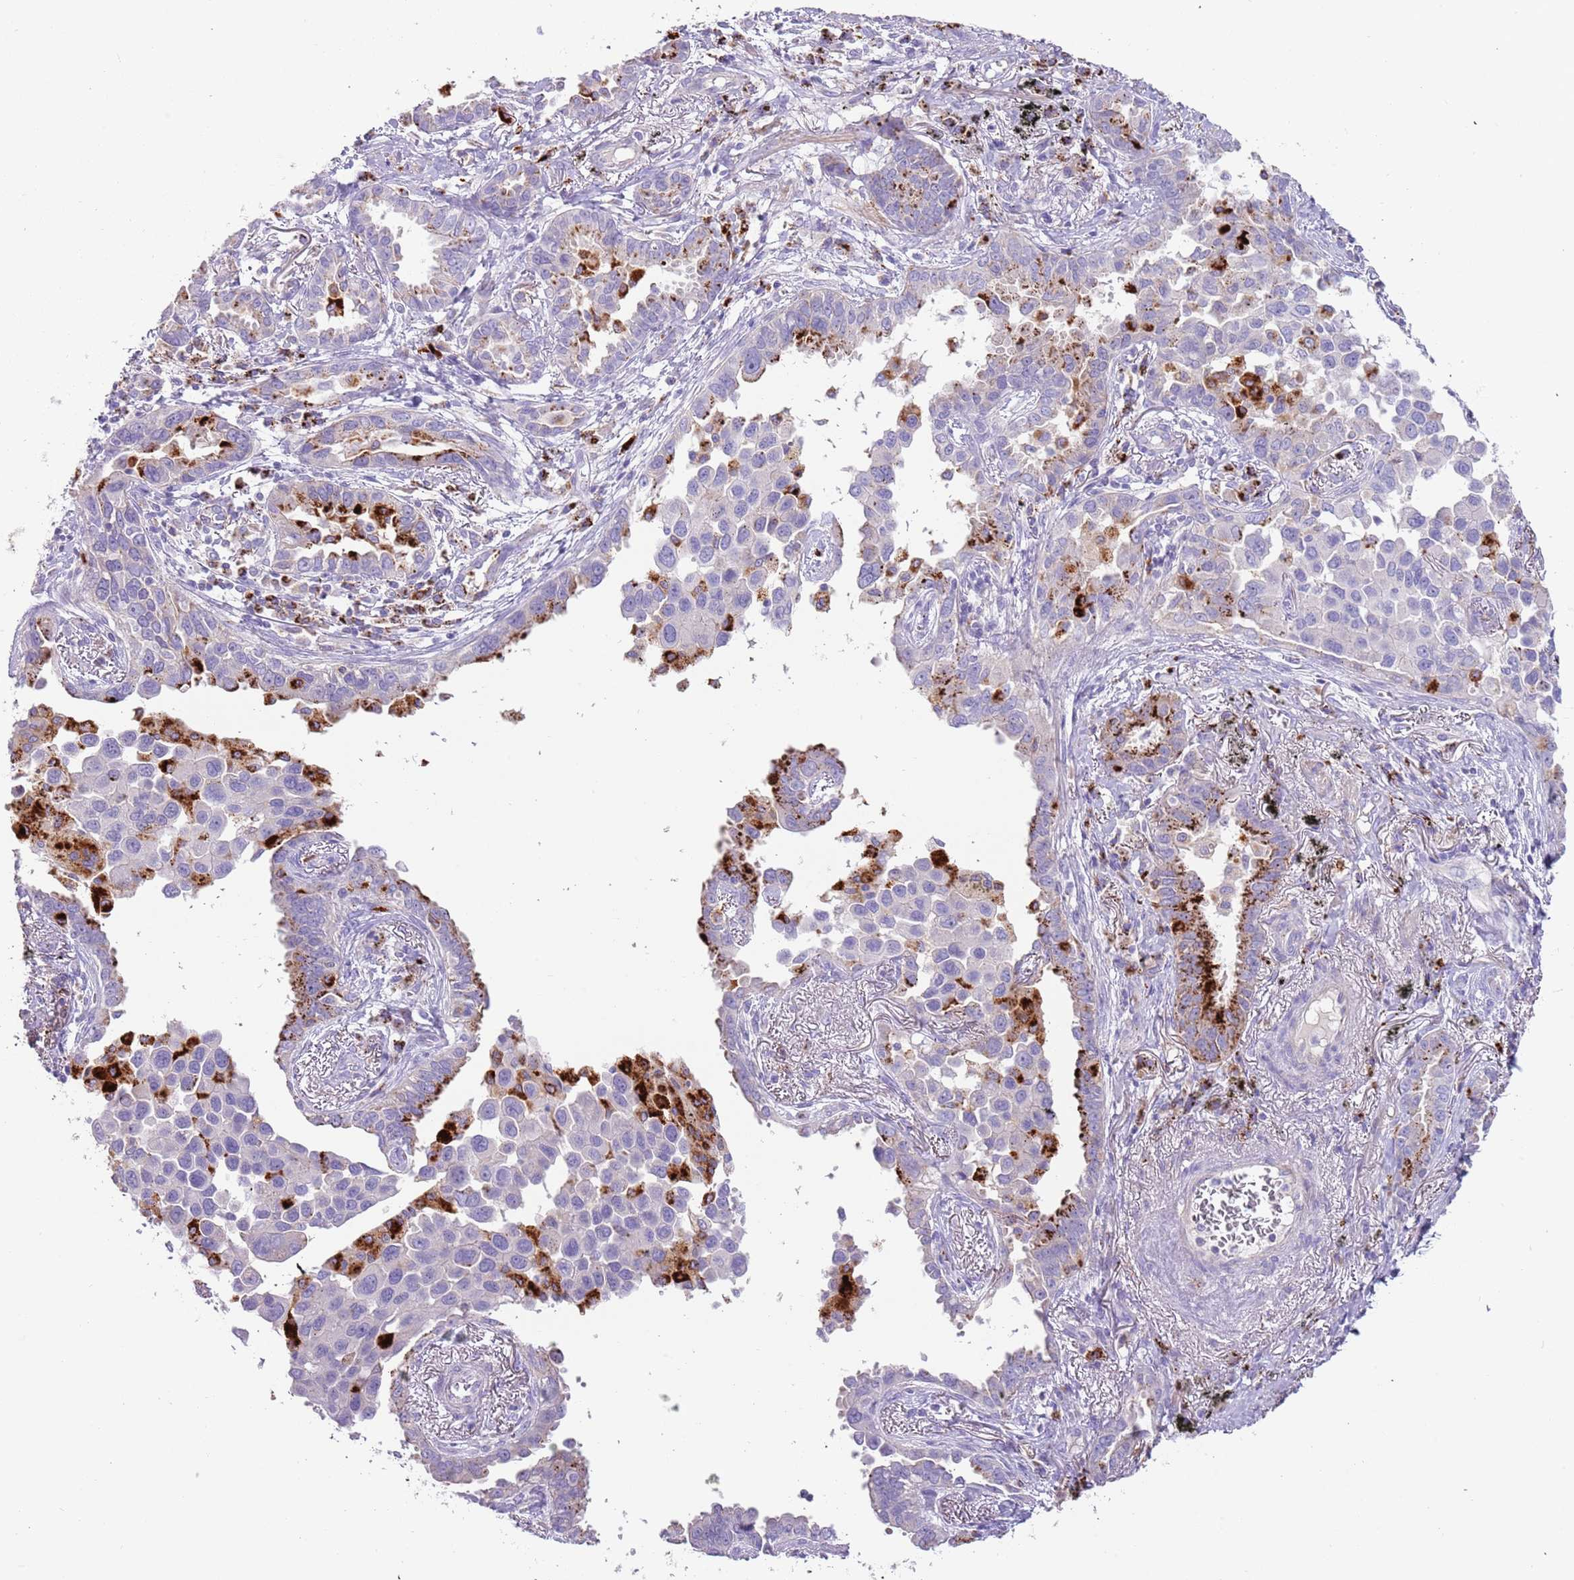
{"staining": {"intensity": "strong", "quantity": "<25%", "location": "cytoplasmic/membranous"}, "tissue": "lung cancer", "cell_type": "Tumor cells", "image_type": "cancer", "snomed": [{"axis": "morphology", "description": "Adenocarcinoma, NOS"}, {"axis": "topography", "description": "Lung"}], "caption": "Adenocarcinoma (lung) tissue exhibits strong cytoplasmic/membranous expression in approximately <25% of tumor cells, visualized by immunohistochemistry.", "gene": "LRRN3", "patient": {"sex": "male", "age": 67}}